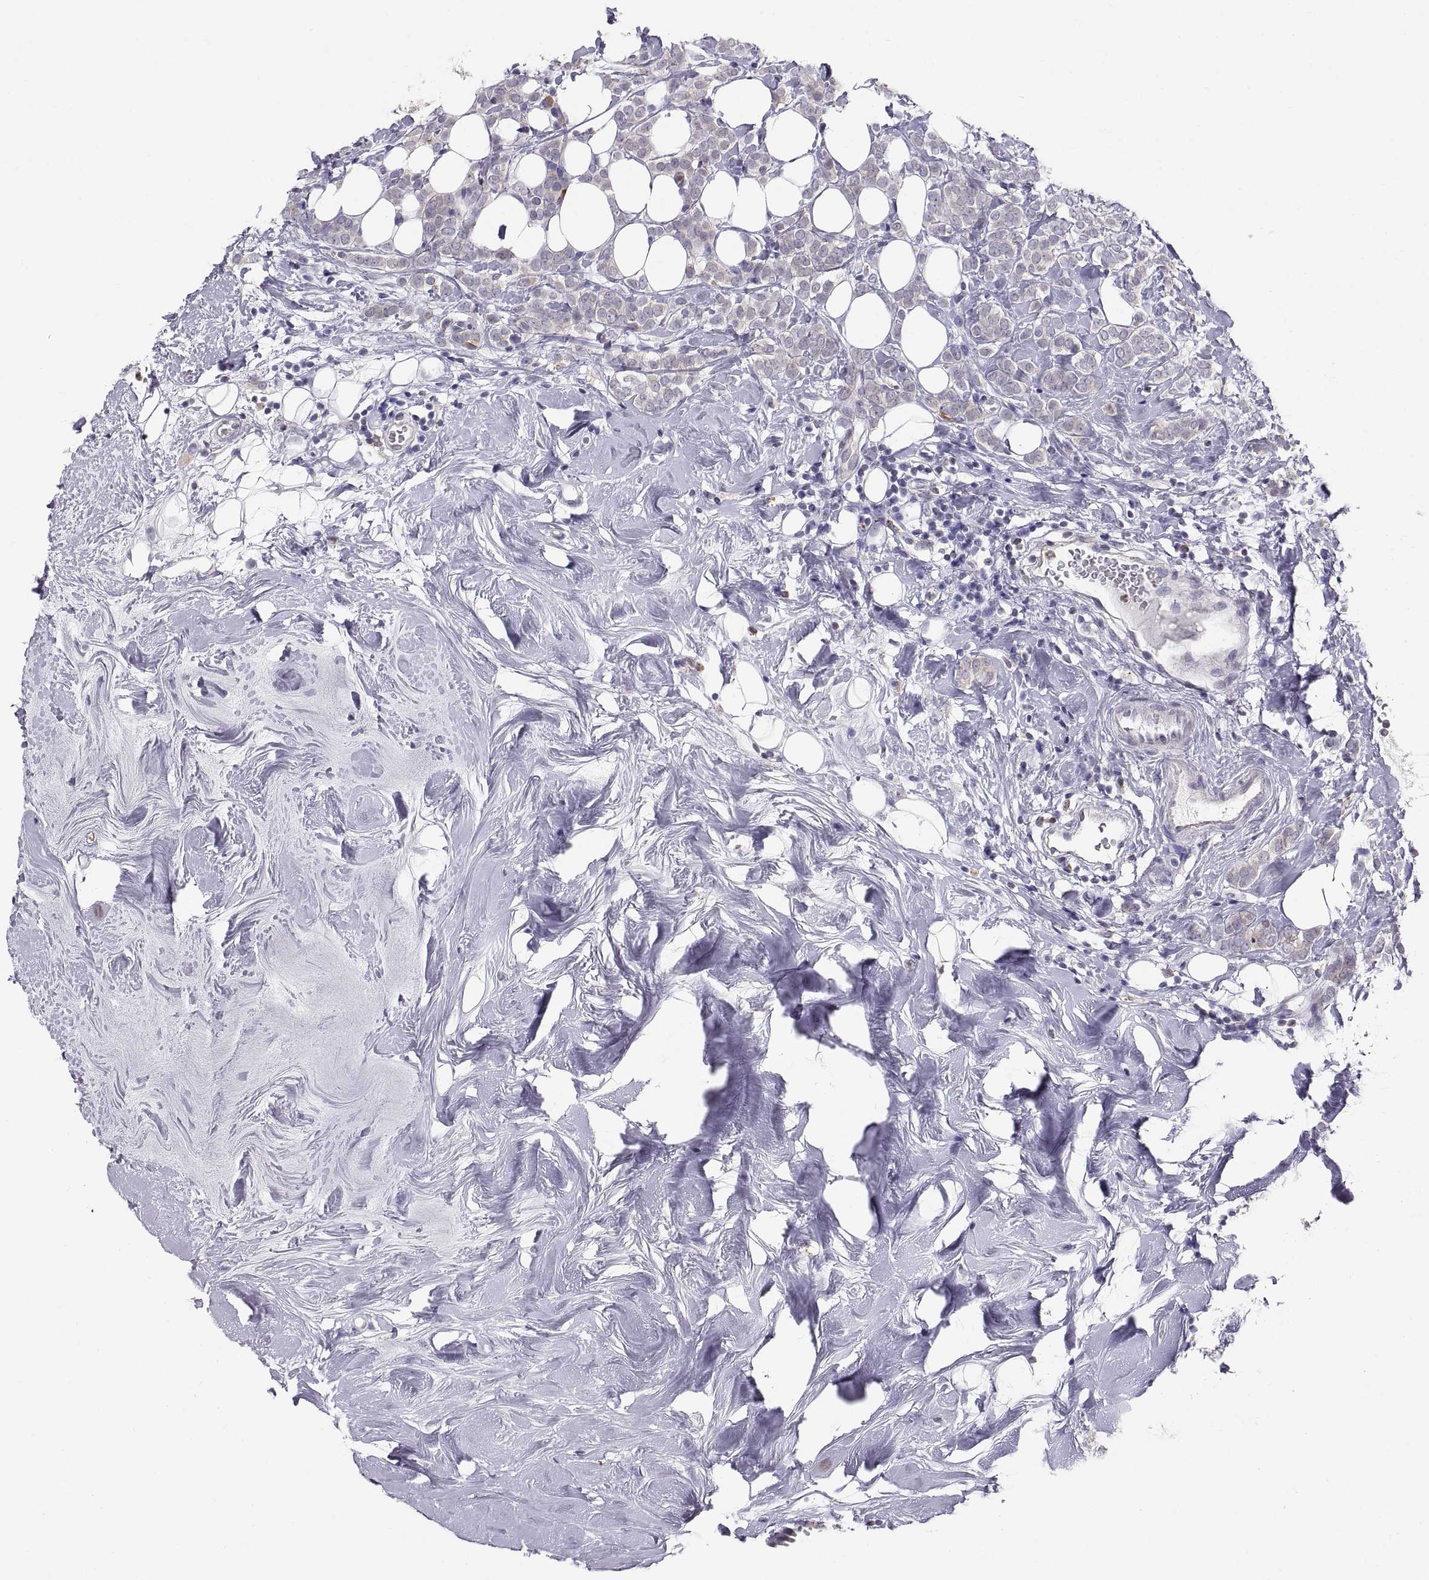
{"staining": {"intensity": "negative", "quantity": "none", "location": "none"}, "tissue": "breast cancer", "cell_type": "Tumor cells", "image_type": "cancer", "snomed": [{"axis": "morphology", "description": "Lobular carcinoma"}, {"axis": "topography", "description": "Breast"}], "caption": "Immunohistochemistry of human breast cancer (lobular carcinoma) displays no positivity in tumor cells. (DAB (3,3'-diaminobenzidine) IHC visualized using brightfield microscopy, high magnification).", "gene": "ERO1A", "patient": {"sex": "female", "age": 49}}